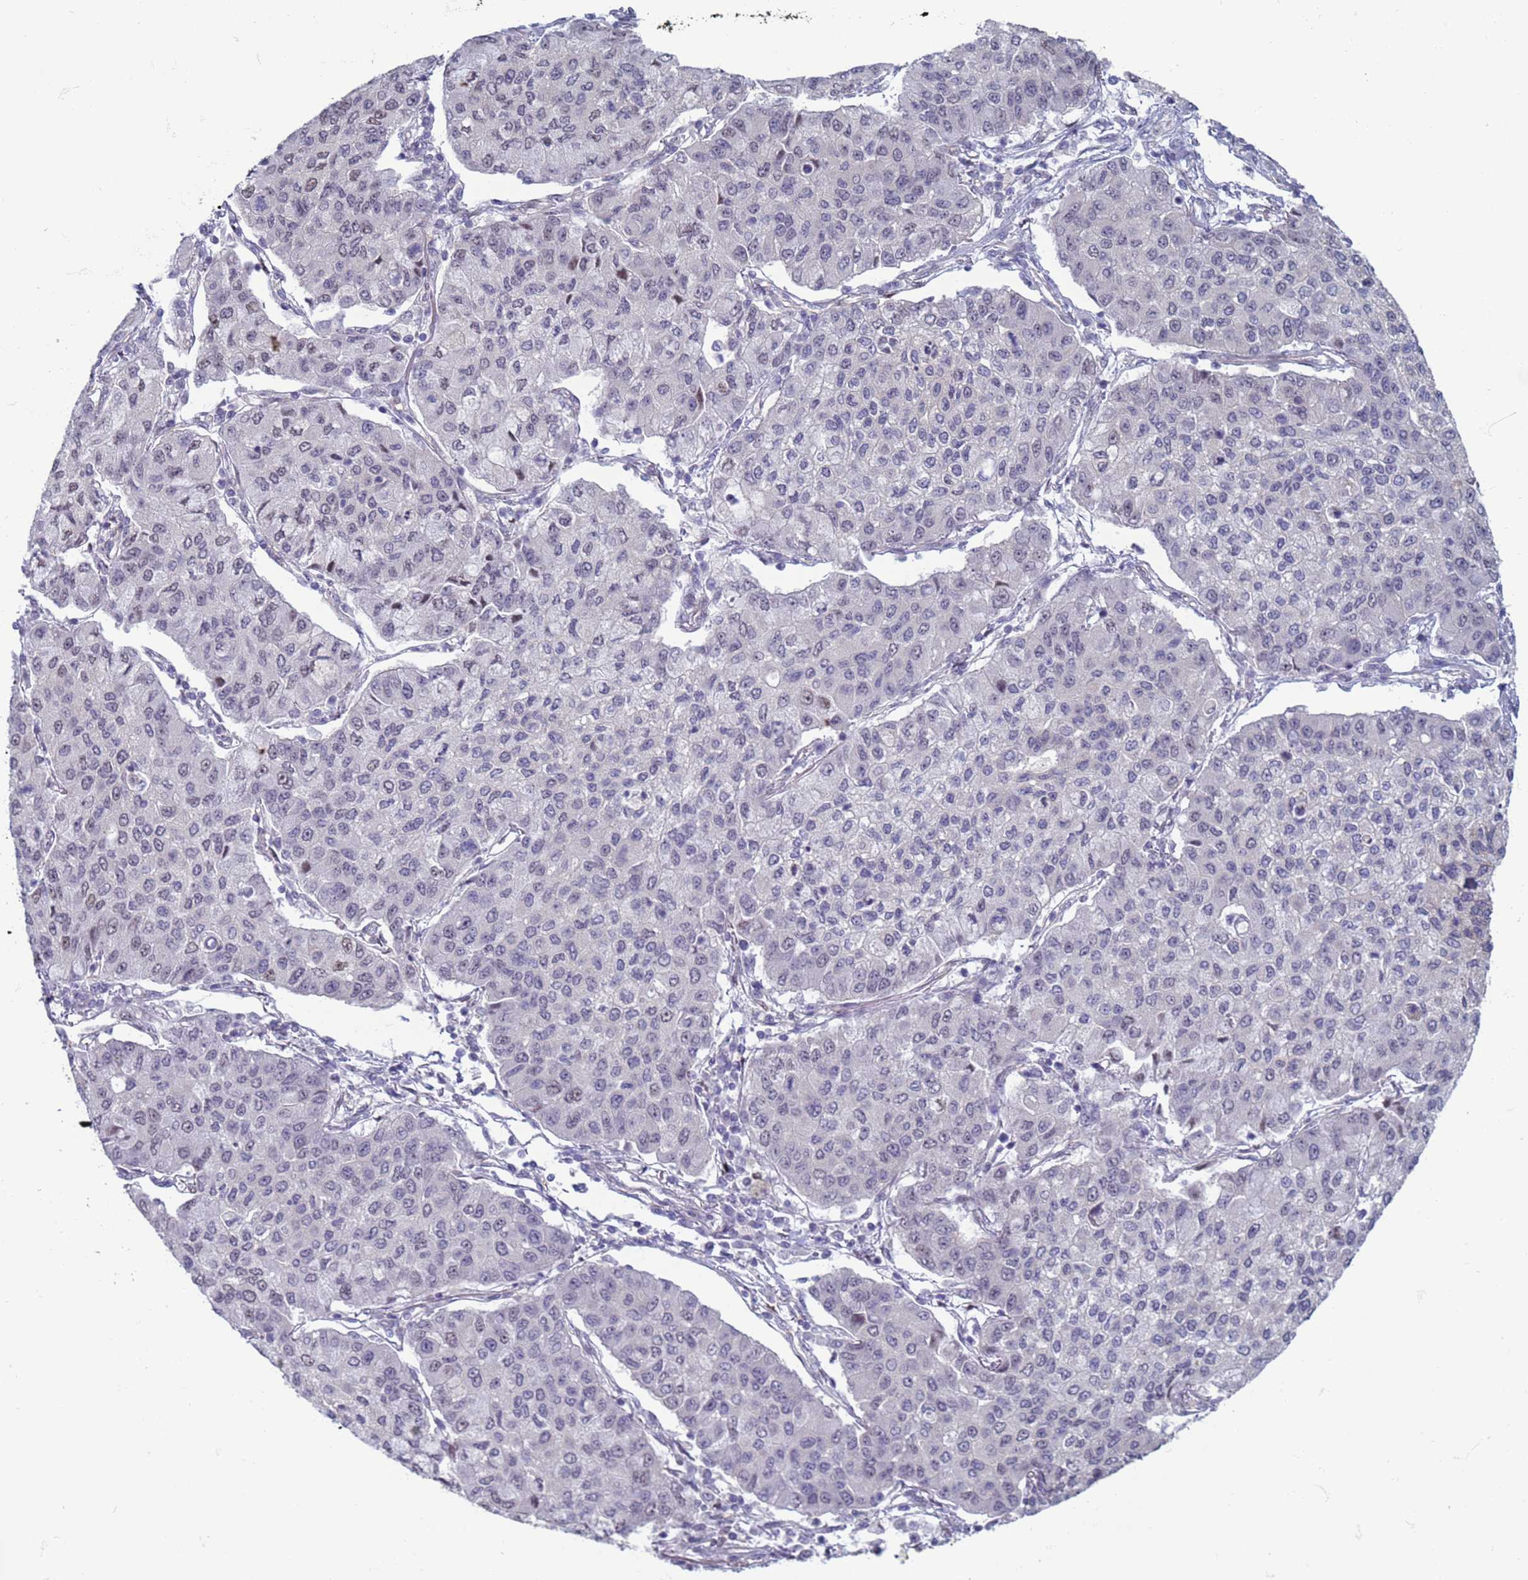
{"staining": {"intensity": "weak", "quantity": "<25%", "location": "nuclear"}, "tissue": "lung cancer", "cell_type": "Tumor cells", "image_type": "cancer", "snomed": [{"axis": "morphology", "description": "Squamous cell carcinoma, NOS"}, {"axis": "topography", "description": "Lung"}], "caption": "High power microscopy image of an immunohistochemistry image of squamous cell carcinoma (lung), revealing no significant positivity in tumor cells. (Stains: DAB (3,3'-diaminobenzidine) immunohistochemistry with hematoxylin counter stain, Microscopy: brightfield microscopy at high magnification).", "gene": "SAE1", "patient": {"sex": "male", "age": 74}}